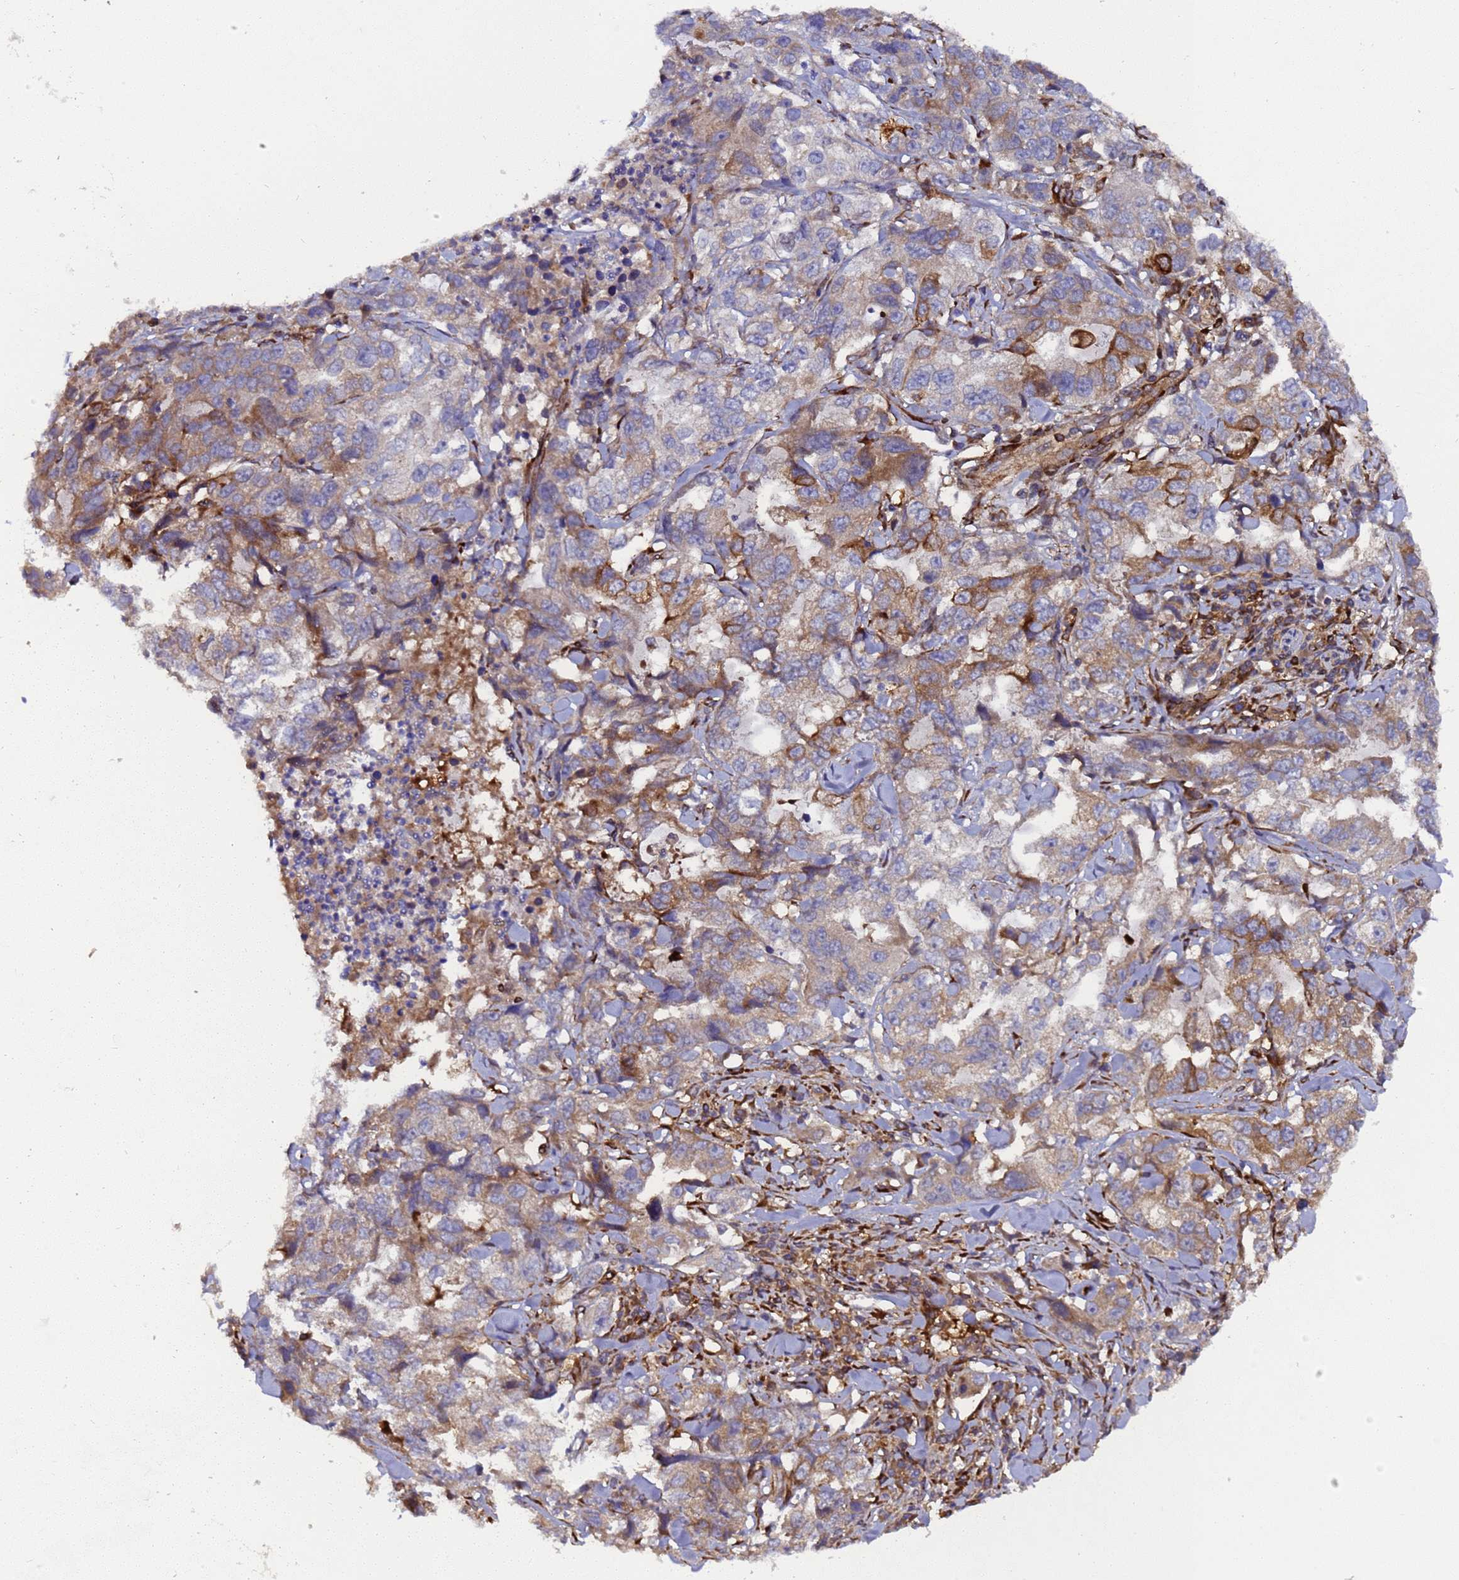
{"staining": {"intensity": "moderate", "quantity": "<25%", "location": "cytoplasmic/membranous"}, "tissue": "lung cancer", "cell_type": "Tumor cells", "image_type": "cancer", "snomed": [{"axis": "morphology", "description": "Adenocarcinoma, NOS"}, {"axis": "topography", "description": "Lung"}], "caption": "Approximately <25% of tumor cells in human adenocarcinoma (lung) demonstrate moderate cytoplasmic/membranous protein positivity as visualized by brown immunohistochemical staining.", "gene": "MOCS1", "patient": {"sex": "female", "age": 51}}